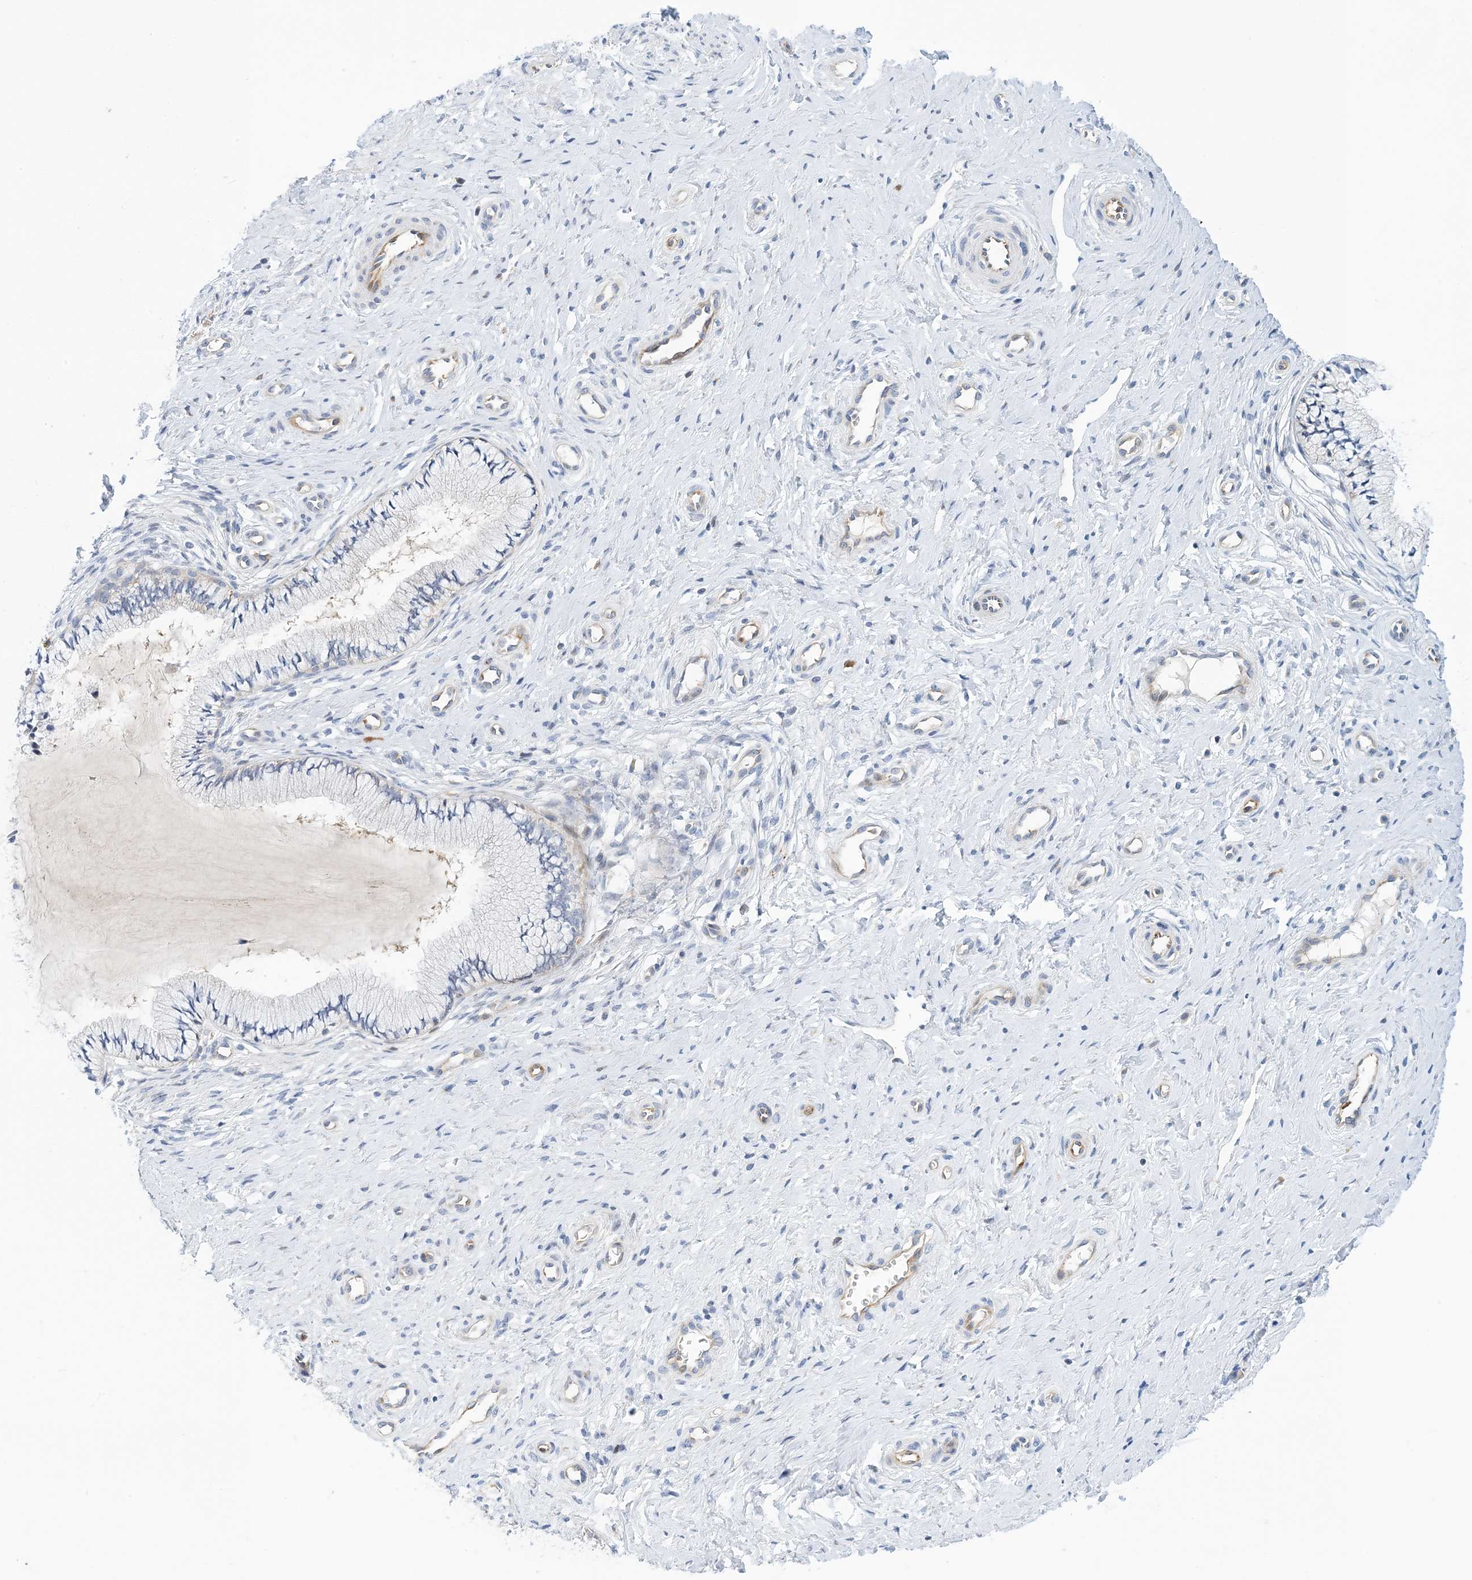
{"staining": {"intensity": "negative", "quantity": "none", "location": "none"}, "tissue": "cervix", "cell_type": "Glandular cells", "image_type": "normal", "snomed": [{"axis": "morphology", "description": "Normal tissue, NOS"}, {"axis": "topography", "description": "Cervix"}], "caption": "Immunohistochemical staining of unremarkable cervix reveals no significant positivity in glandular cells. (Stains: DAB (3,3'-diaminobenzidine) immunohistochemistry with hematoxylin counter stain, Microscopy: brightfield microscopy at high magnification).", "gene": "PCDHA2", "patient": {"sex": "female", "age": 36}}